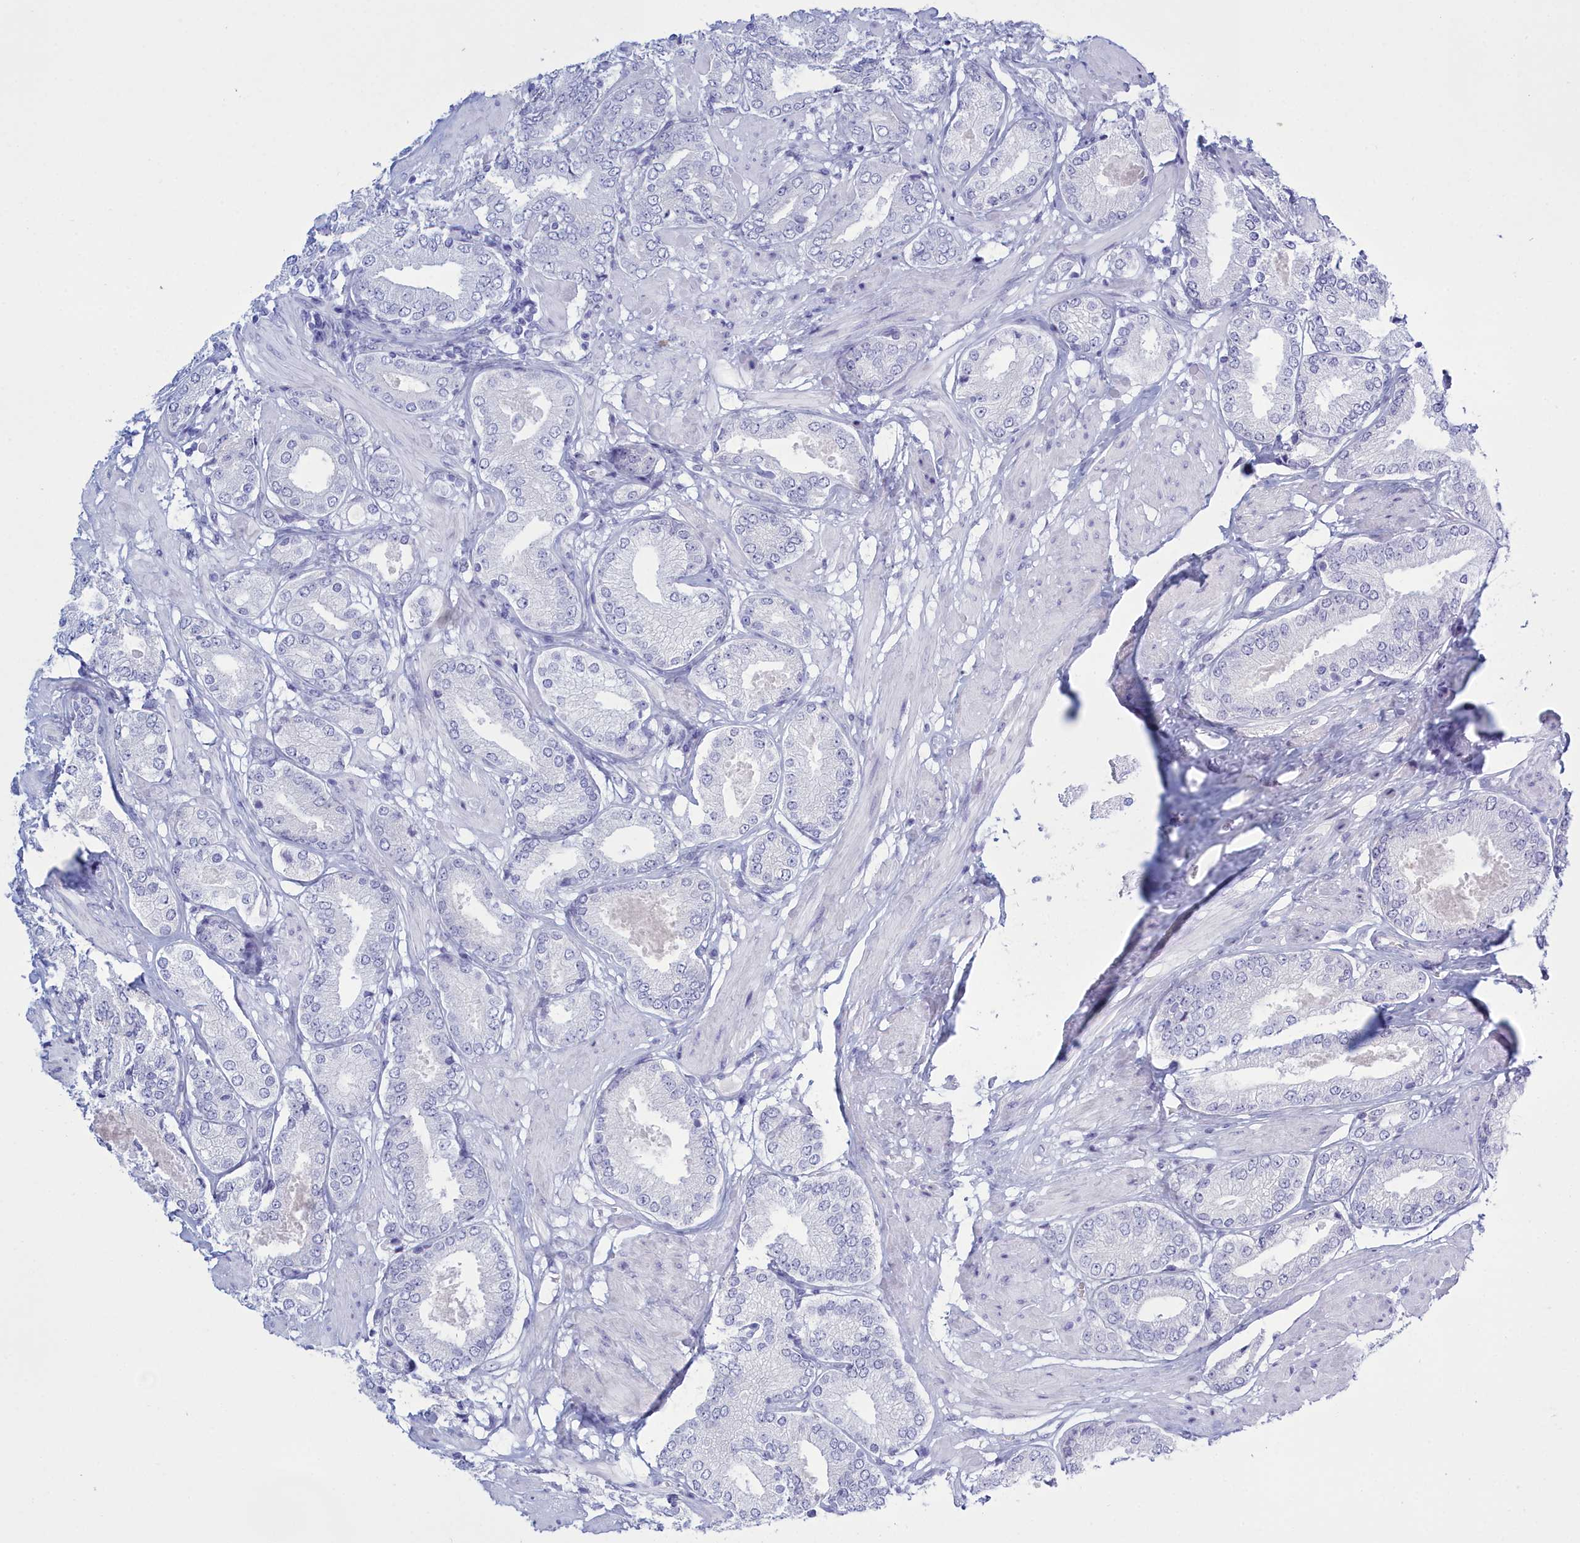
{"staining": {"intensity": "negative", "quantity": "none", "location": "none"}, "tissue": "prostate cancer", "cell_type": "Tumor cells", "image_type": "cancer", "snomed": [{"axis": "morphology", "description": "Adenocarcinoma, High grade"}, {"axis": "topography", "description": "Prostate and seminal vesicle, NOS"}], "caption": "This micrograph is of high-grade adenocarcinoma (prostate) stained with immunohistochemistry (IHC) to label a protein in brown with the nuclei are counter-stained blue. There is no staining in tumor cells.", "gene": "TMEM97", "patient": {"sex": "male", "age": 64}}